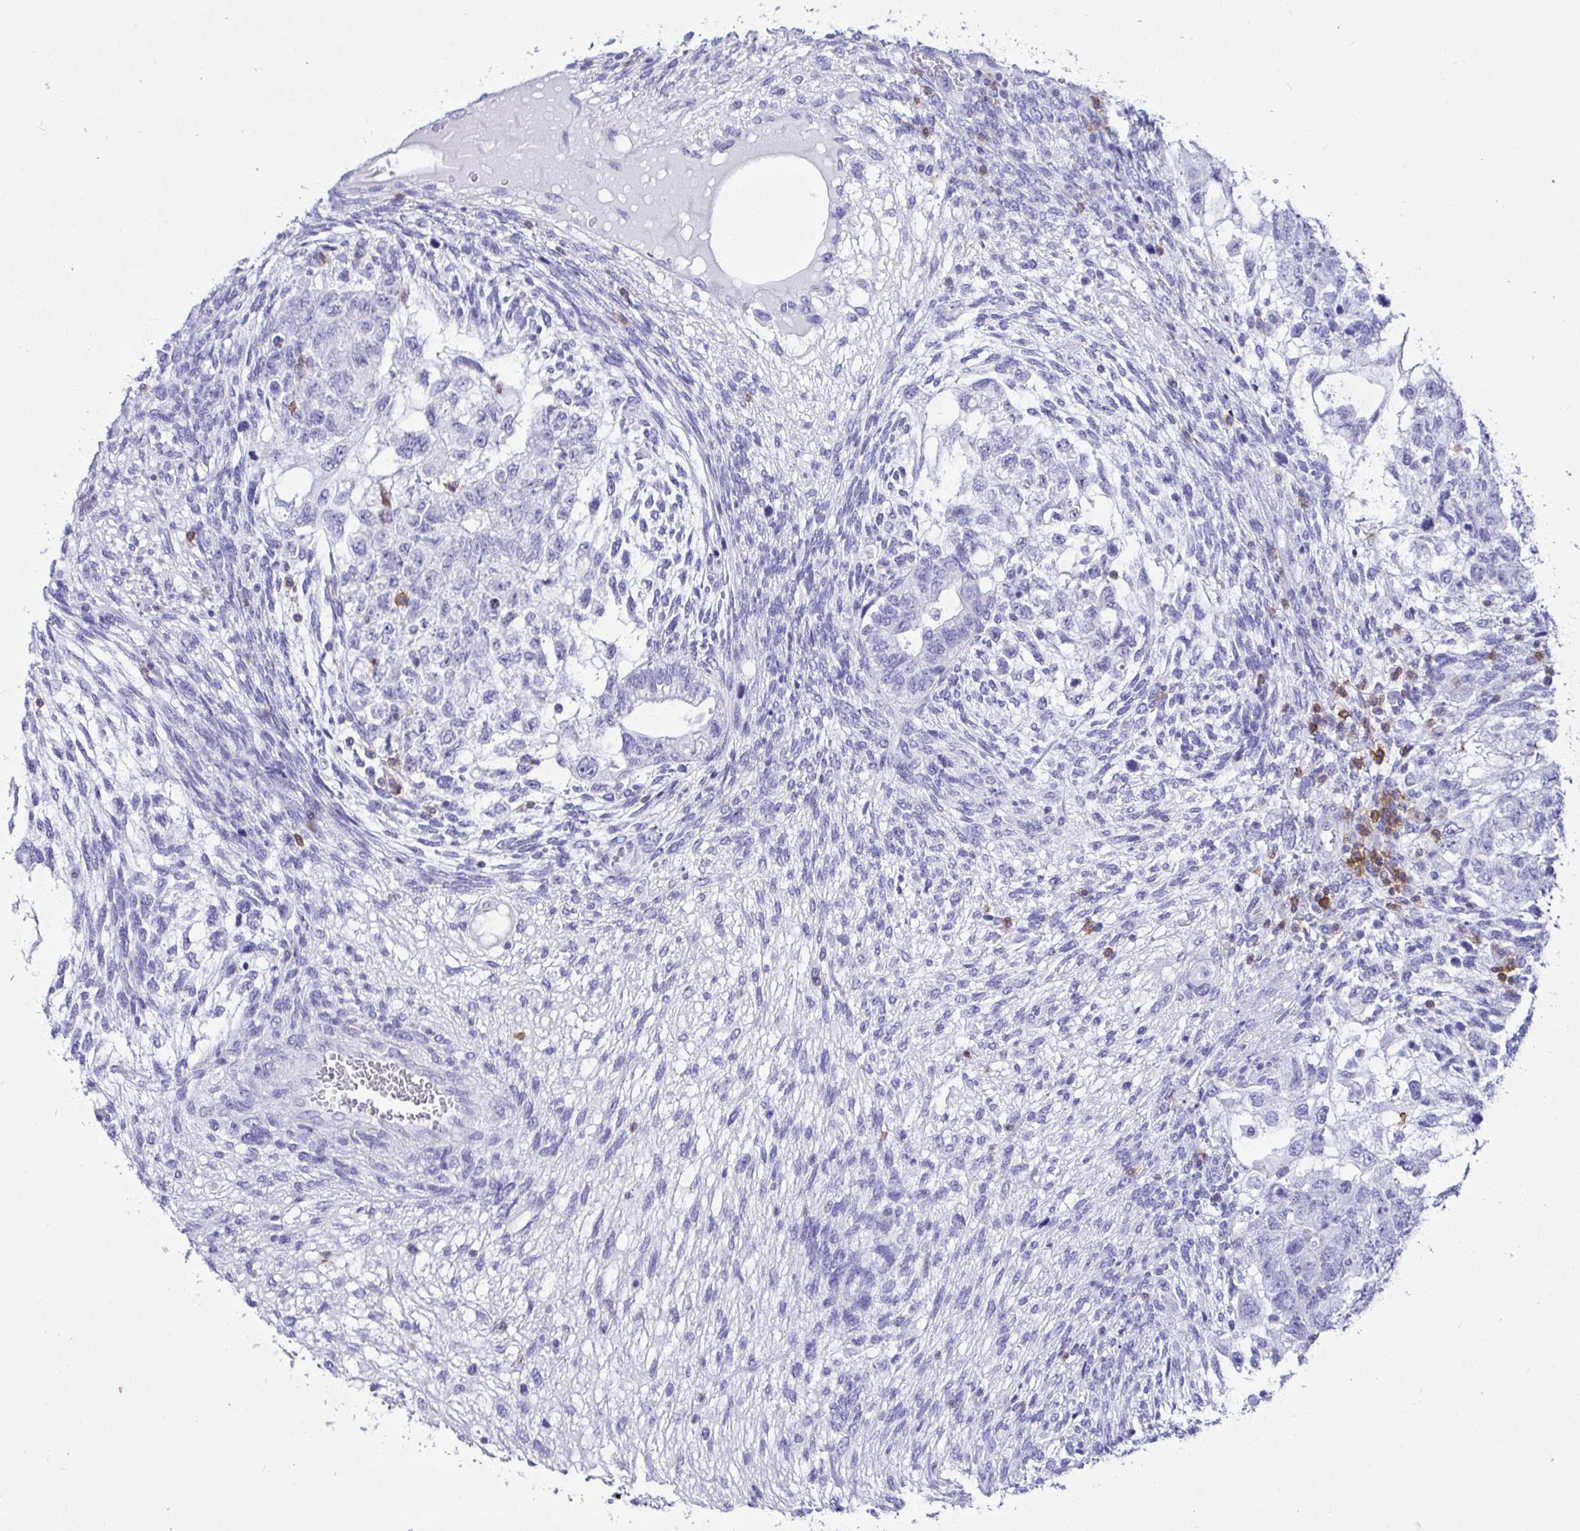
{"staining": {"intensity": "negative", "quantity": "none", "location": "none"}, "tissue": "testis cancer", "cell_type": "Tumor cells", "image_type": "cancer", "snomed": [{"axis": "morphology", "description": "Normal tissue, NOS"}, {"axis": "morphology", "description": "Carcinoma, Embryonal, NOS"}, {"axis": "topography", "description": "Testis"}], "caption": "This histopathology image is of testis cancer stained with immunohistochemistry to label a protein in brown with the nuclei are counter-stained blue. There is no staining in tumor cells. The staining was performed using DAB (3,3'-diaminobenzidine) to visualize the protein expression in brown, while the nuclei were stained in blue with hematoxylin (Magnification: 20x).", "gene": "CD5", "patient": {"sex": "male", "age": 36}}